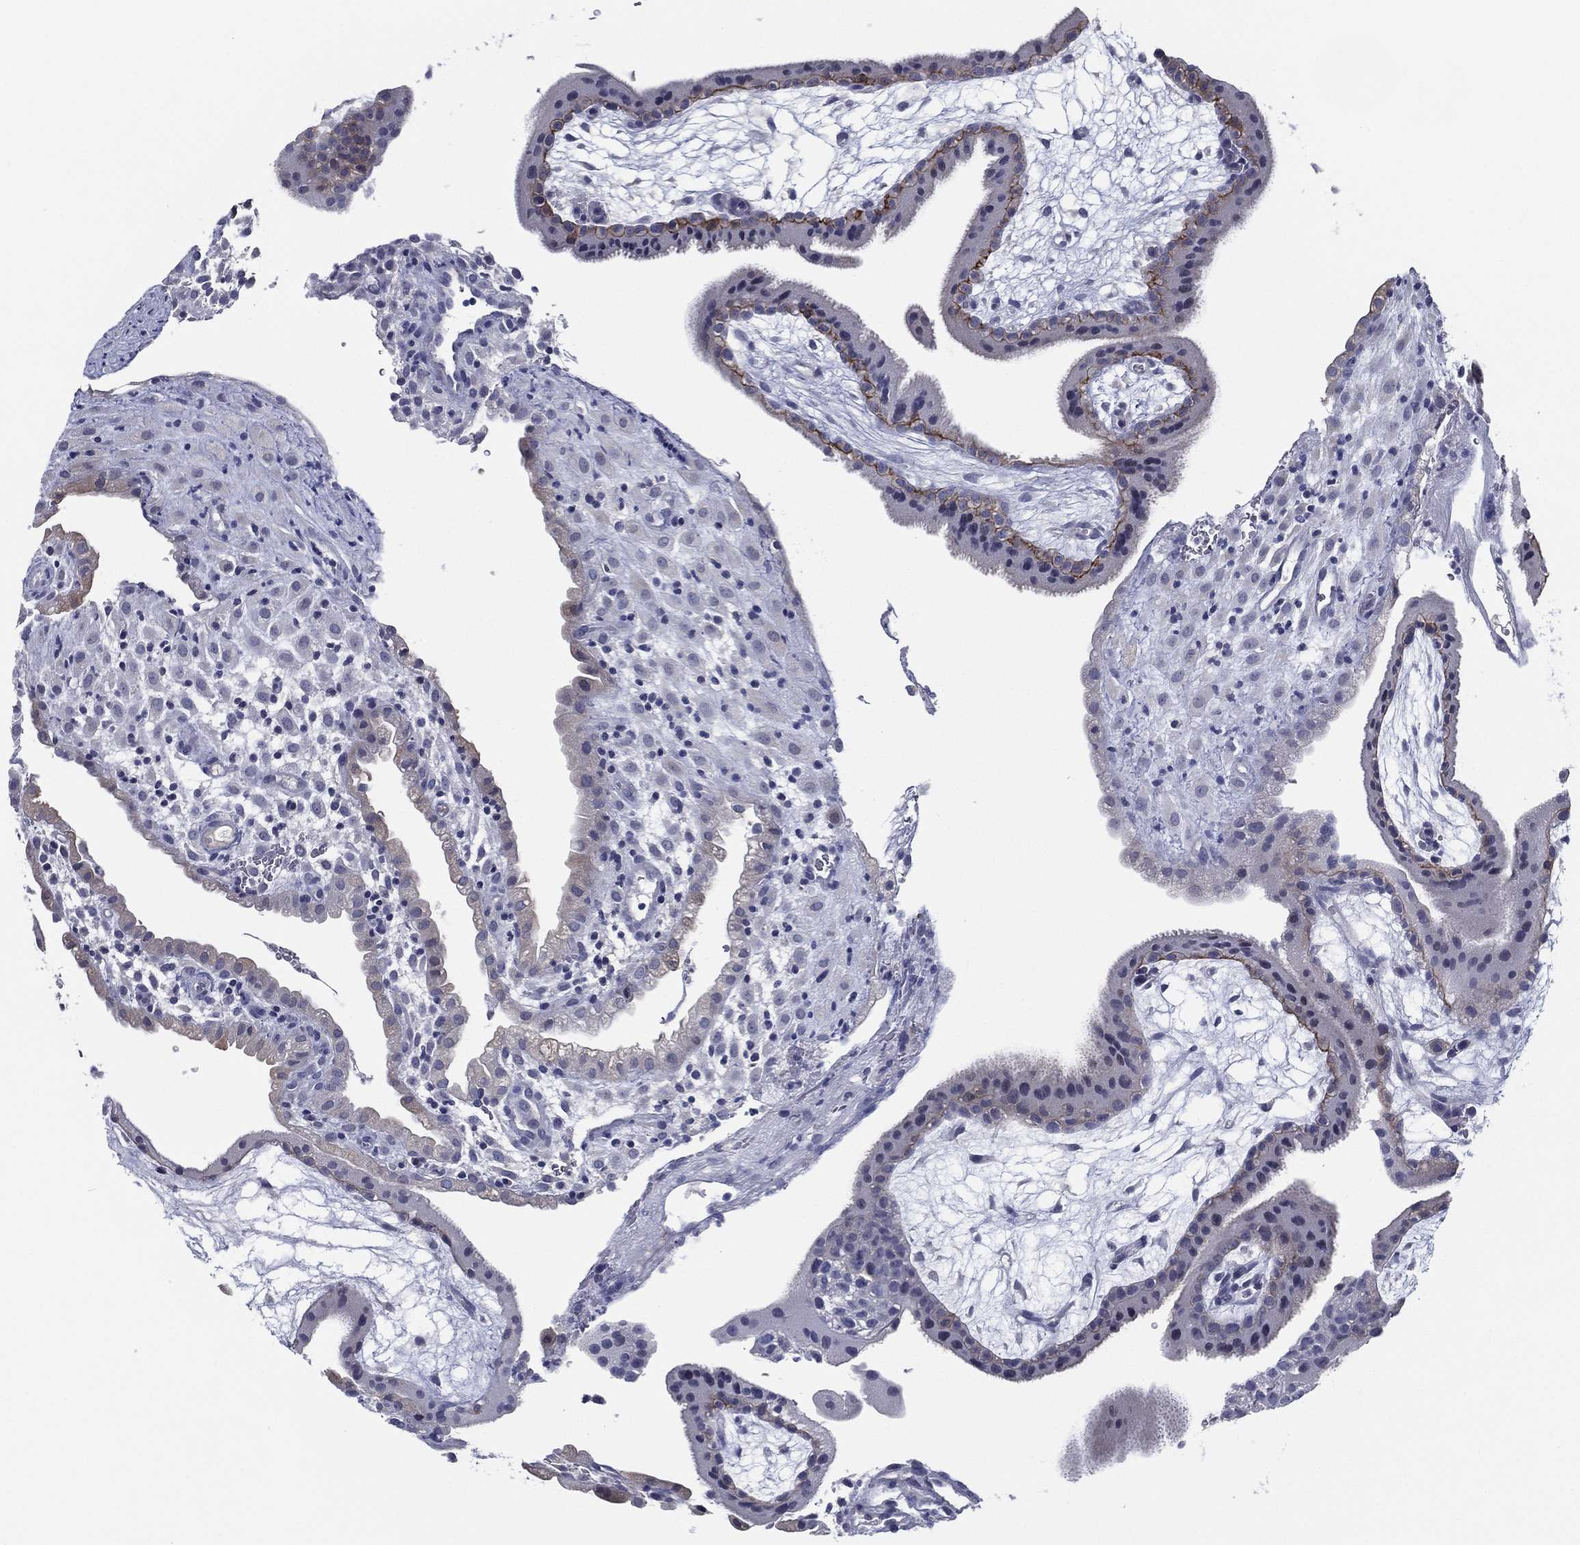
{"staining": {"intensity": "negative", "quantity": "none", "location": "none"}, "tissue": "placenta", "cell_type": "Decidual cells", "image_type": "normal", "snomed": [{"axis": "morphology", "description": "Normal tissue, NOS"}, {"axis": "topography", "description": "Placenta"}], "caption": "Decidual cells show no significant protein positivity in unremarkable placenta.", "gene": "SLC13A4", "patient": {"sex": "female", "age": 19}}